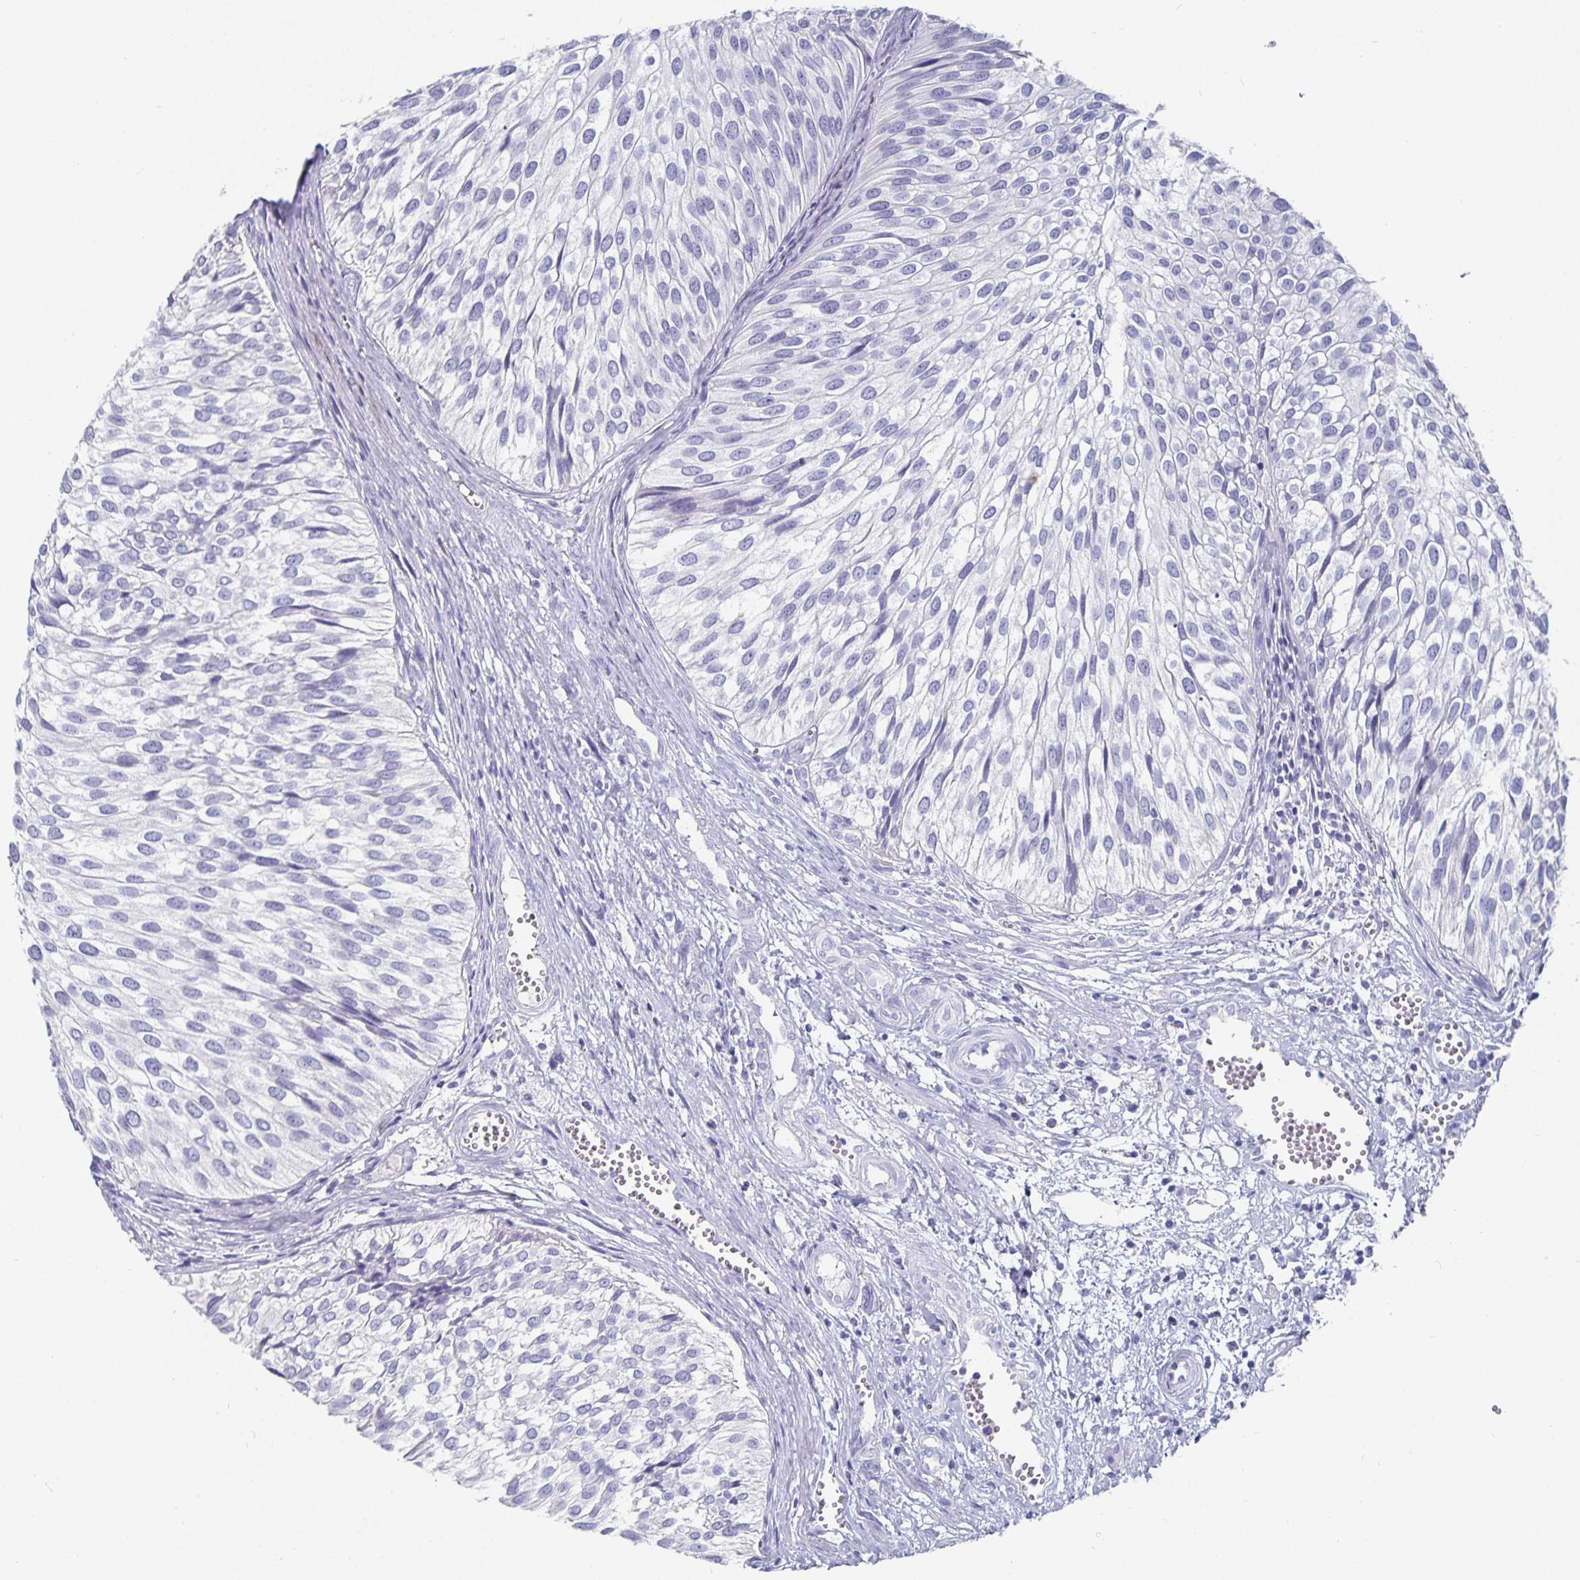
{"staining": {"intensity": "negative", "quantity": "none", "location": "none"}, "tissue": "urothelial cancer", "cell_type": "Tumor cells", "image_type": "cancer", "snomed": [{"axis": "morphology", "description": "Urothelial carcinoma, Low grade"}, {"axis": "topography", "description": "Urinary bladder"}], "caption": "Tumor cells show no significant expression in low-grade urothelial carcinoma.", "gene": "CHGA", "patient": {"sex": "male", "age": 91}}